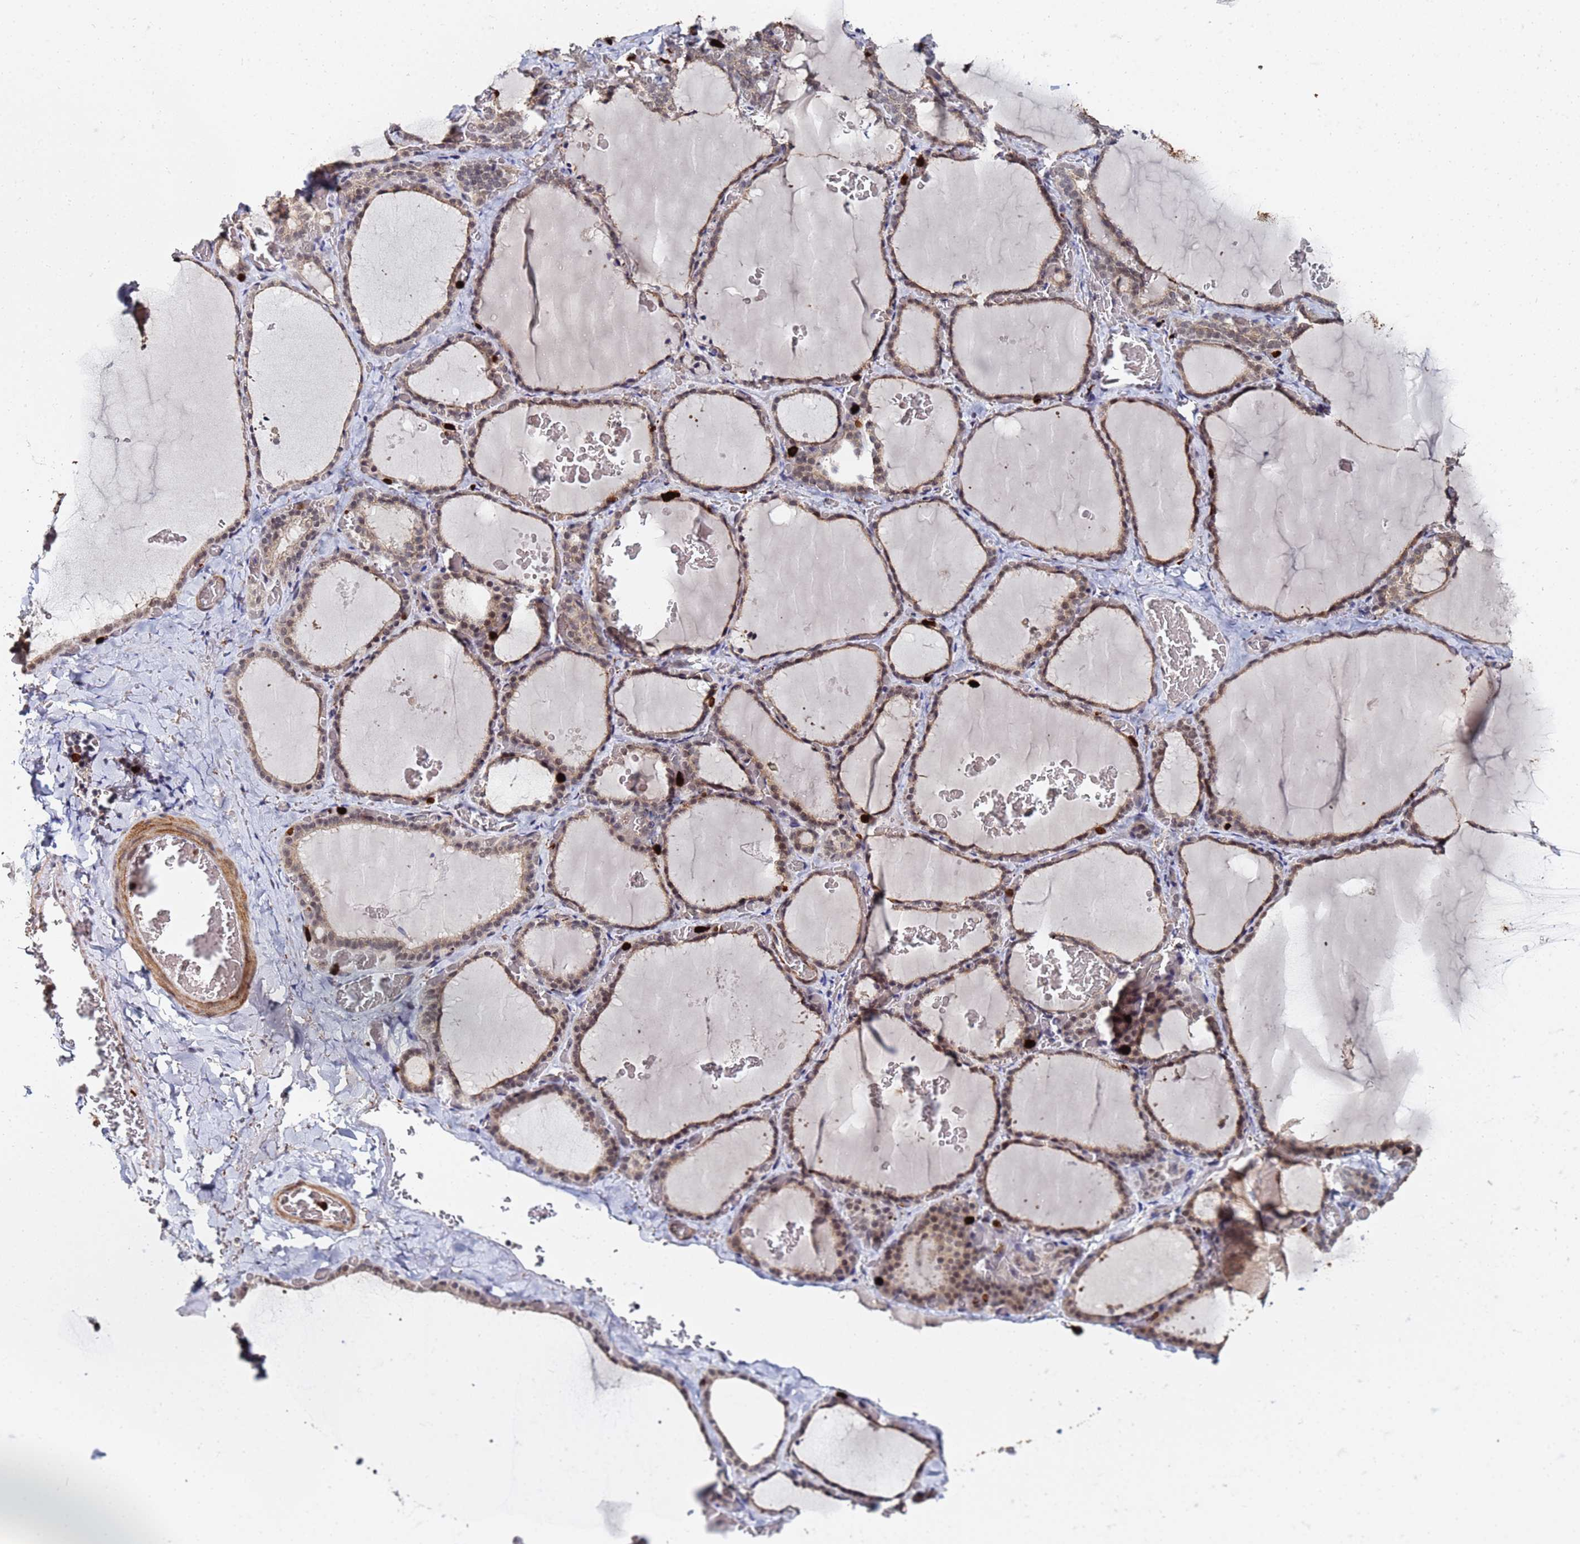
{"staining": {"intensity": "weak", "quantity": "25%-75%", "location": "cytoplasmic/membranous,nuclear"}, "tissue": "thyroid gland", "cell_type": "Glandular cells", "image_type": "normal", "snomed": [{"axis": "morphology", "description": "Normal tissue, NOS"}, {"axis": "topography", "description": "Thyroid gland"}], "caption": "This is a micrograph of immunohistochemistry (IHC) staining of benign thyroid gland, which shows weak expression in the cytoplasmic/membranous,nuclear of glandular cells.", "gene": "MTCL1", "patient": {"sex": "female", "age": 39}}